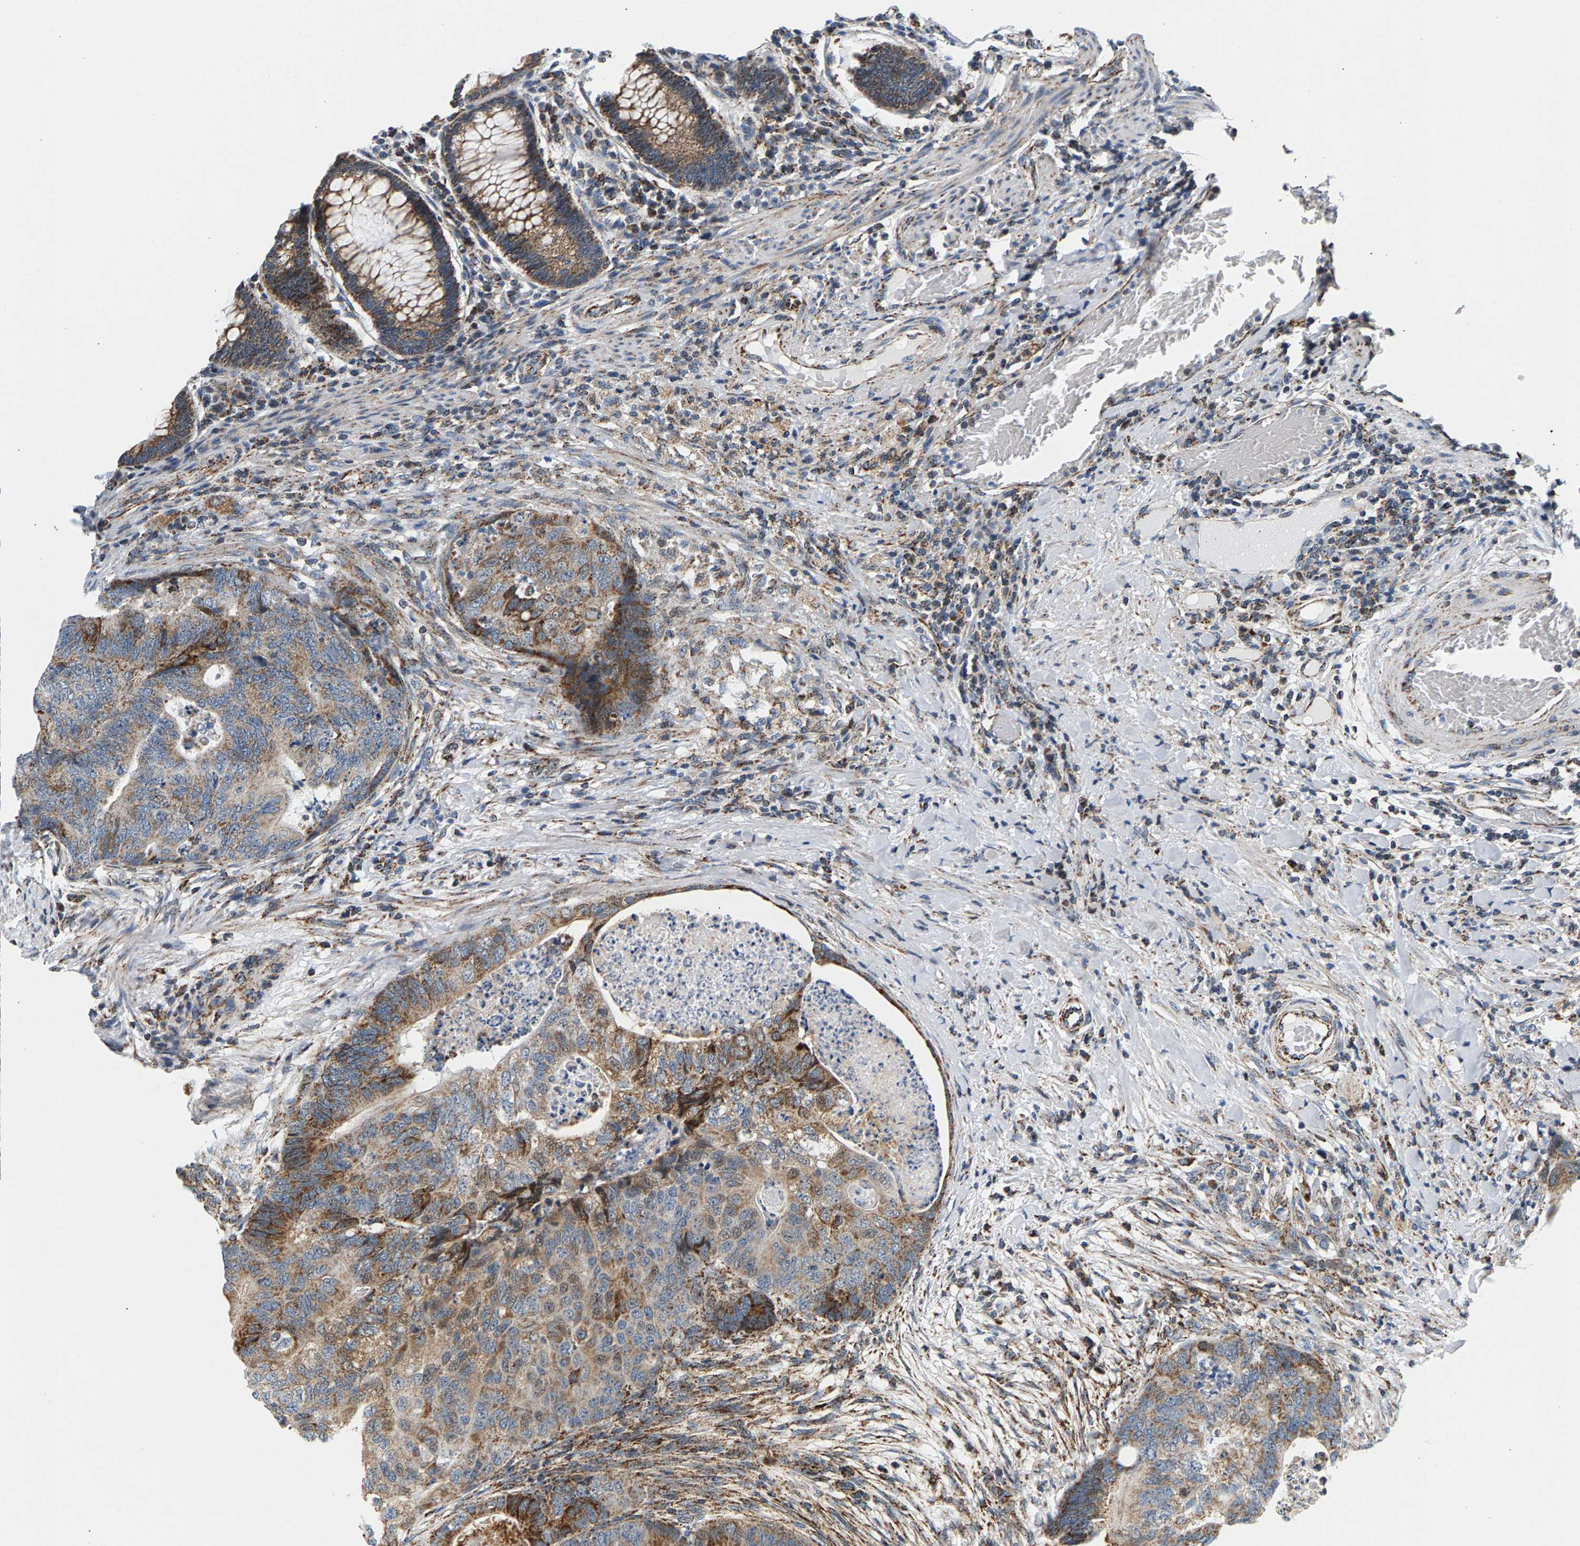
{"staining": {"intensity": "moderate", "quantity": ">75%", "location": "cytoplasmic/membranous"}, "tissue": "colorectal cancer", "cell_type": "Tumor cells", "image_type": "cancer", "snomed": [{"axis": "morphology", "description": "Adenocarcinoma, NOS"}, {"axis": "topography", "description": "Colon"}], "caption": "DAB (3,3'-diaminobenzidine) immunohistochemical staining of colorectal cancer (adenocarcinoma) demonstrates moderate cytoplasmic/membranous protein staining in approximately >75% of tumor cells. The protein of interest is shown in brown color, while the nuclei are stained blue.", "gene": "PDE1A", "patient": {"sex": "female", "age": 67}}